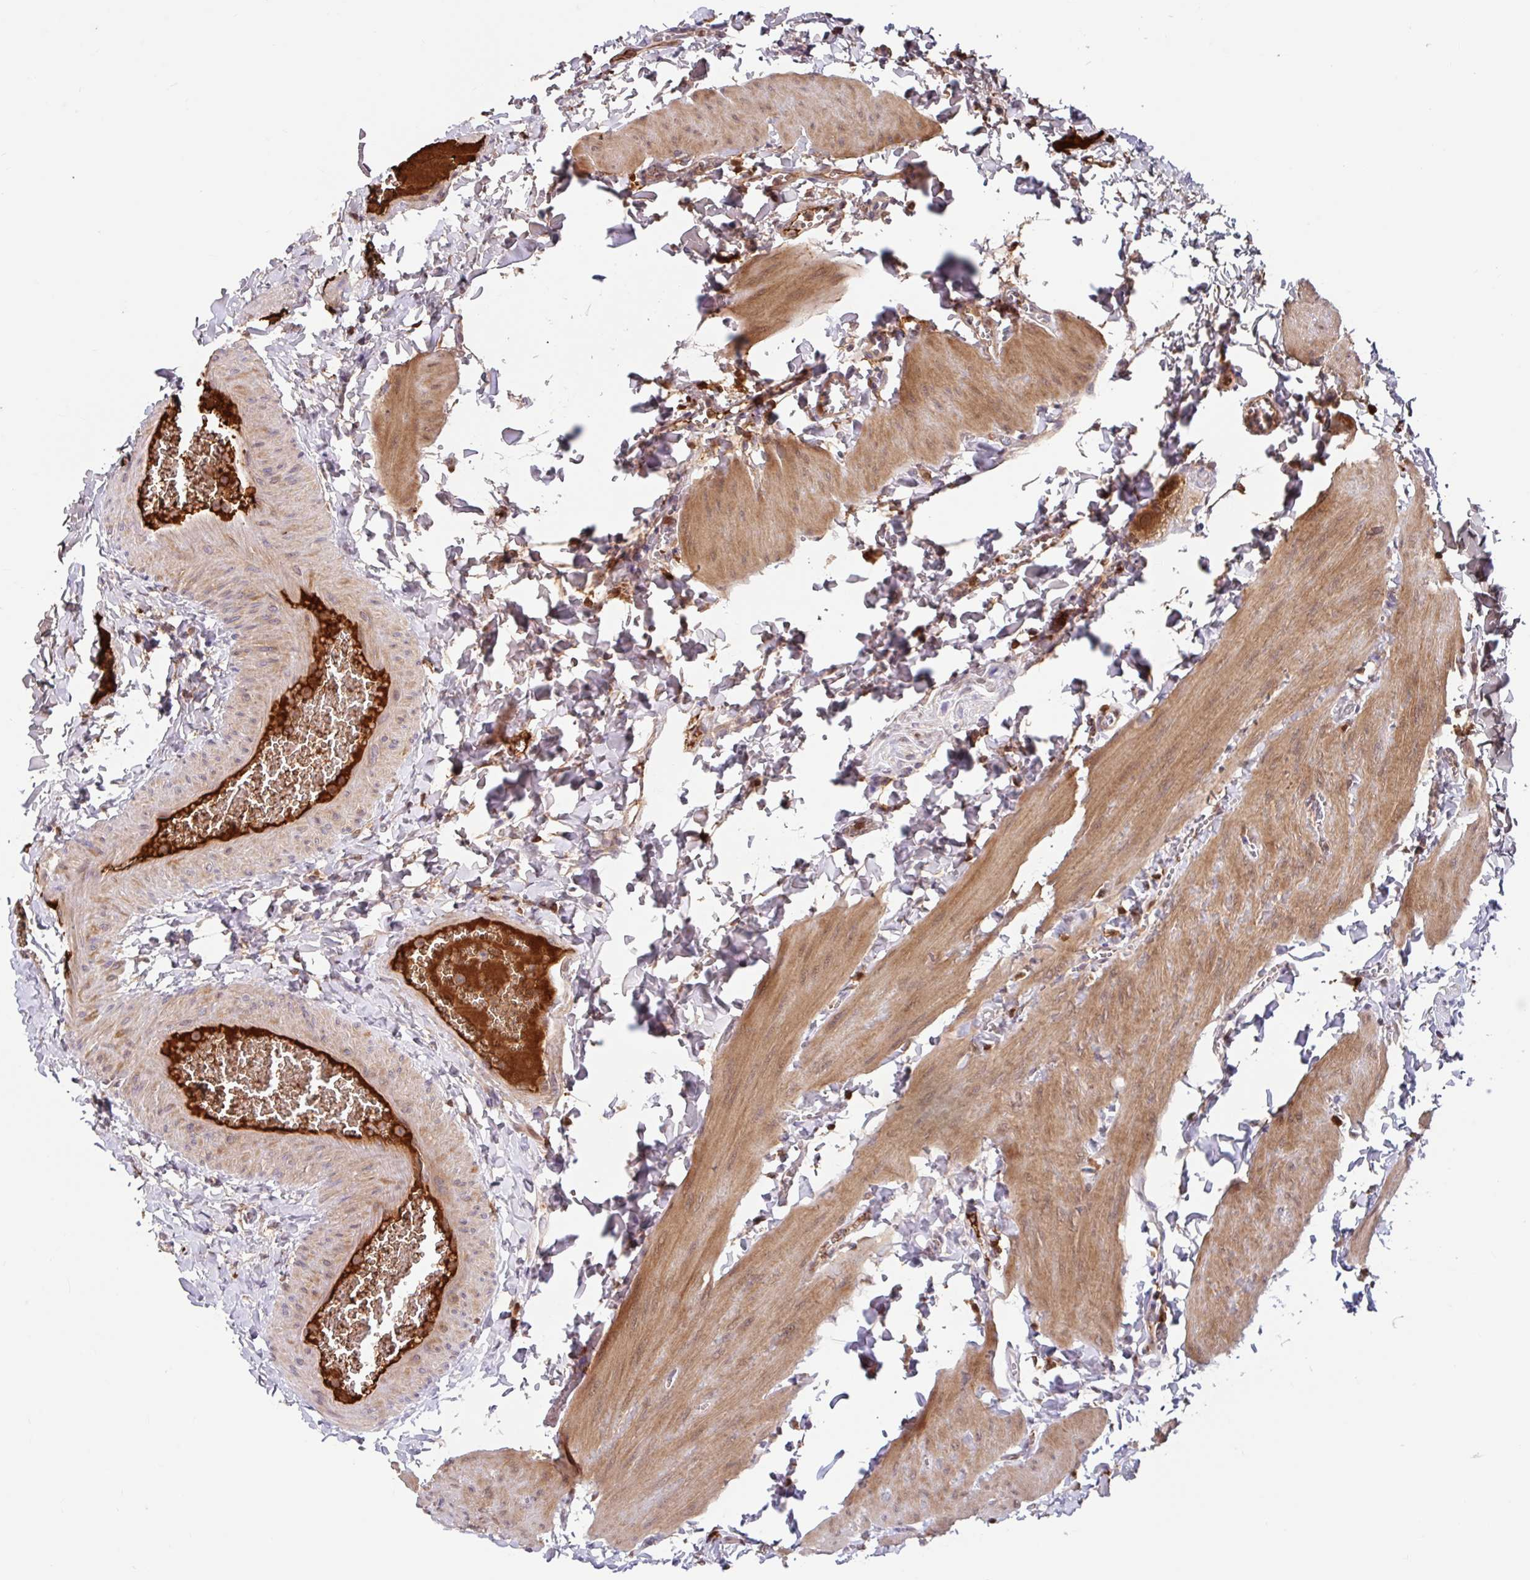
{"staining": {"intensity": "moderate", "quantity": ">75%", "location": "cytoplasmic/membranous"}, "tissue": "gallbladder", "cell_type": "Glandular cells", "image_type": "normal", "snomed": [{"axis": "morphology", "description": "Normal tissue, NOS"}, {"axis": "topography", "description": "Gallbladder"}], "caption": "Glandular cells exhibit medium levels of moderate cytoplasmic/membranous positivity in about >75% of cells in benign human gallbladder.", "gene": "BLVRA", "patient": {"sex": "male", "age": 17}}